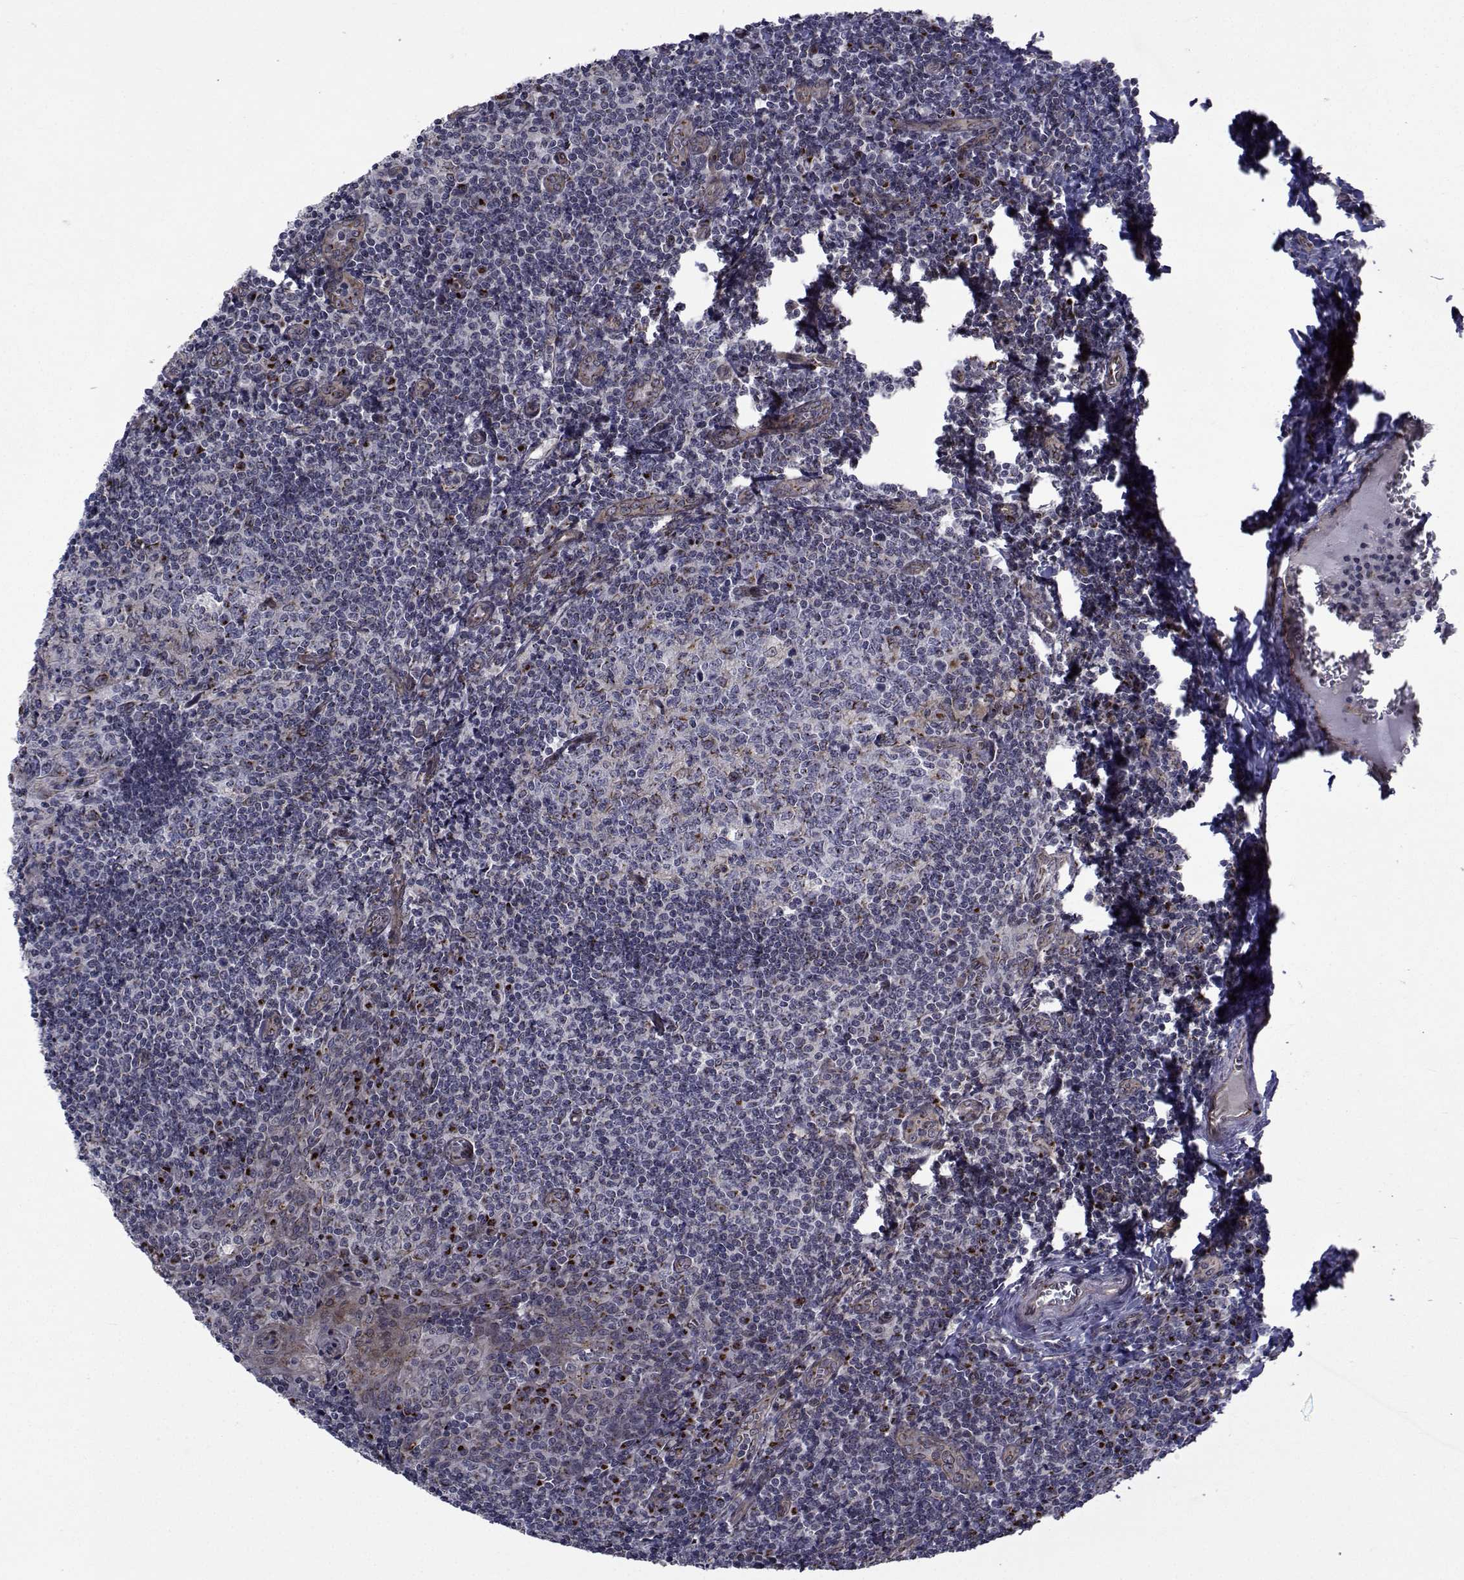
{"staining": {"intensity": "moderate", "quantity": "25%-75%", "location": "cytoplasmic/membranous"}, "tissue": "tonsil", "cell_type": "Germinal center cells", "image_type": "normal", "snomed": [{"axis": "morphology", "description": "Normal tissue, NOS"}, {"axis": "morphology", "description": "Inflammation, NOS"}, {"axis": "topography", "description": "Tonsil"}], "caption": "Immunohistochemistry (IHC) of unremarkable human tonsil demonstrates medium levels of moderate cytoplasmic/membranous positivity in about 25%-75% of germinal center cells.", "gene": "ATP6V1C2", "patient": {"sex": "female", "age": 31}}